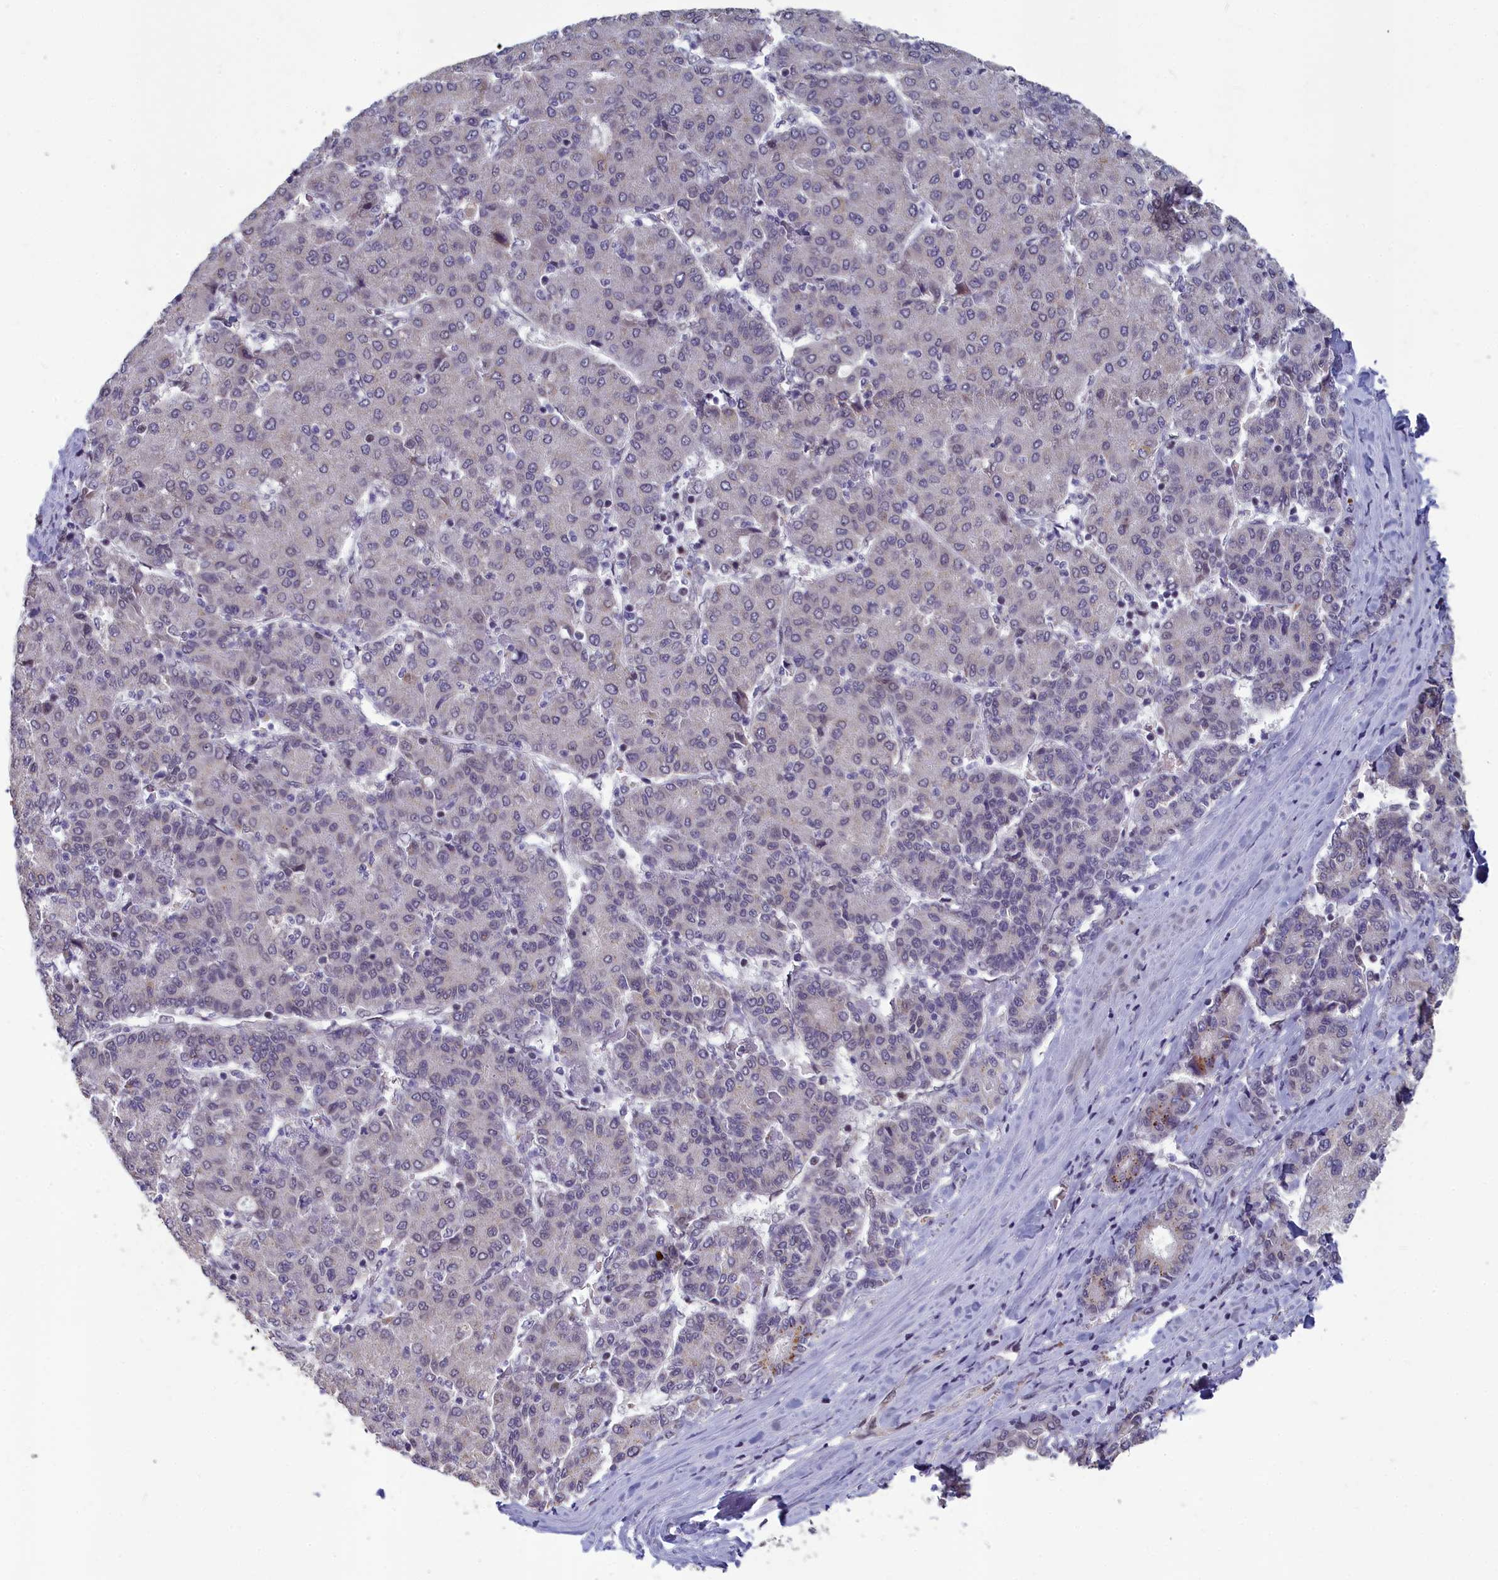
{"staining": {"intensity": "negative", "quantity": "none", "location": "none"}, "tissue": "liver cancer", "cell_type": "Tumor cells", "image_type": "cancer", "snomed": [{"axis": "morphology", "description": "Carcinoma, Hepatocellular, NOS"}, {"axis": "topography", "description": "Liver"}], "caption": "DAB immunohistochemical staining of human liver hepatocellular carcinoma displays no significant positivity in tumor cells.", "gene": "MT-CO3", "patient": {"sex": "male", "age": 65}}